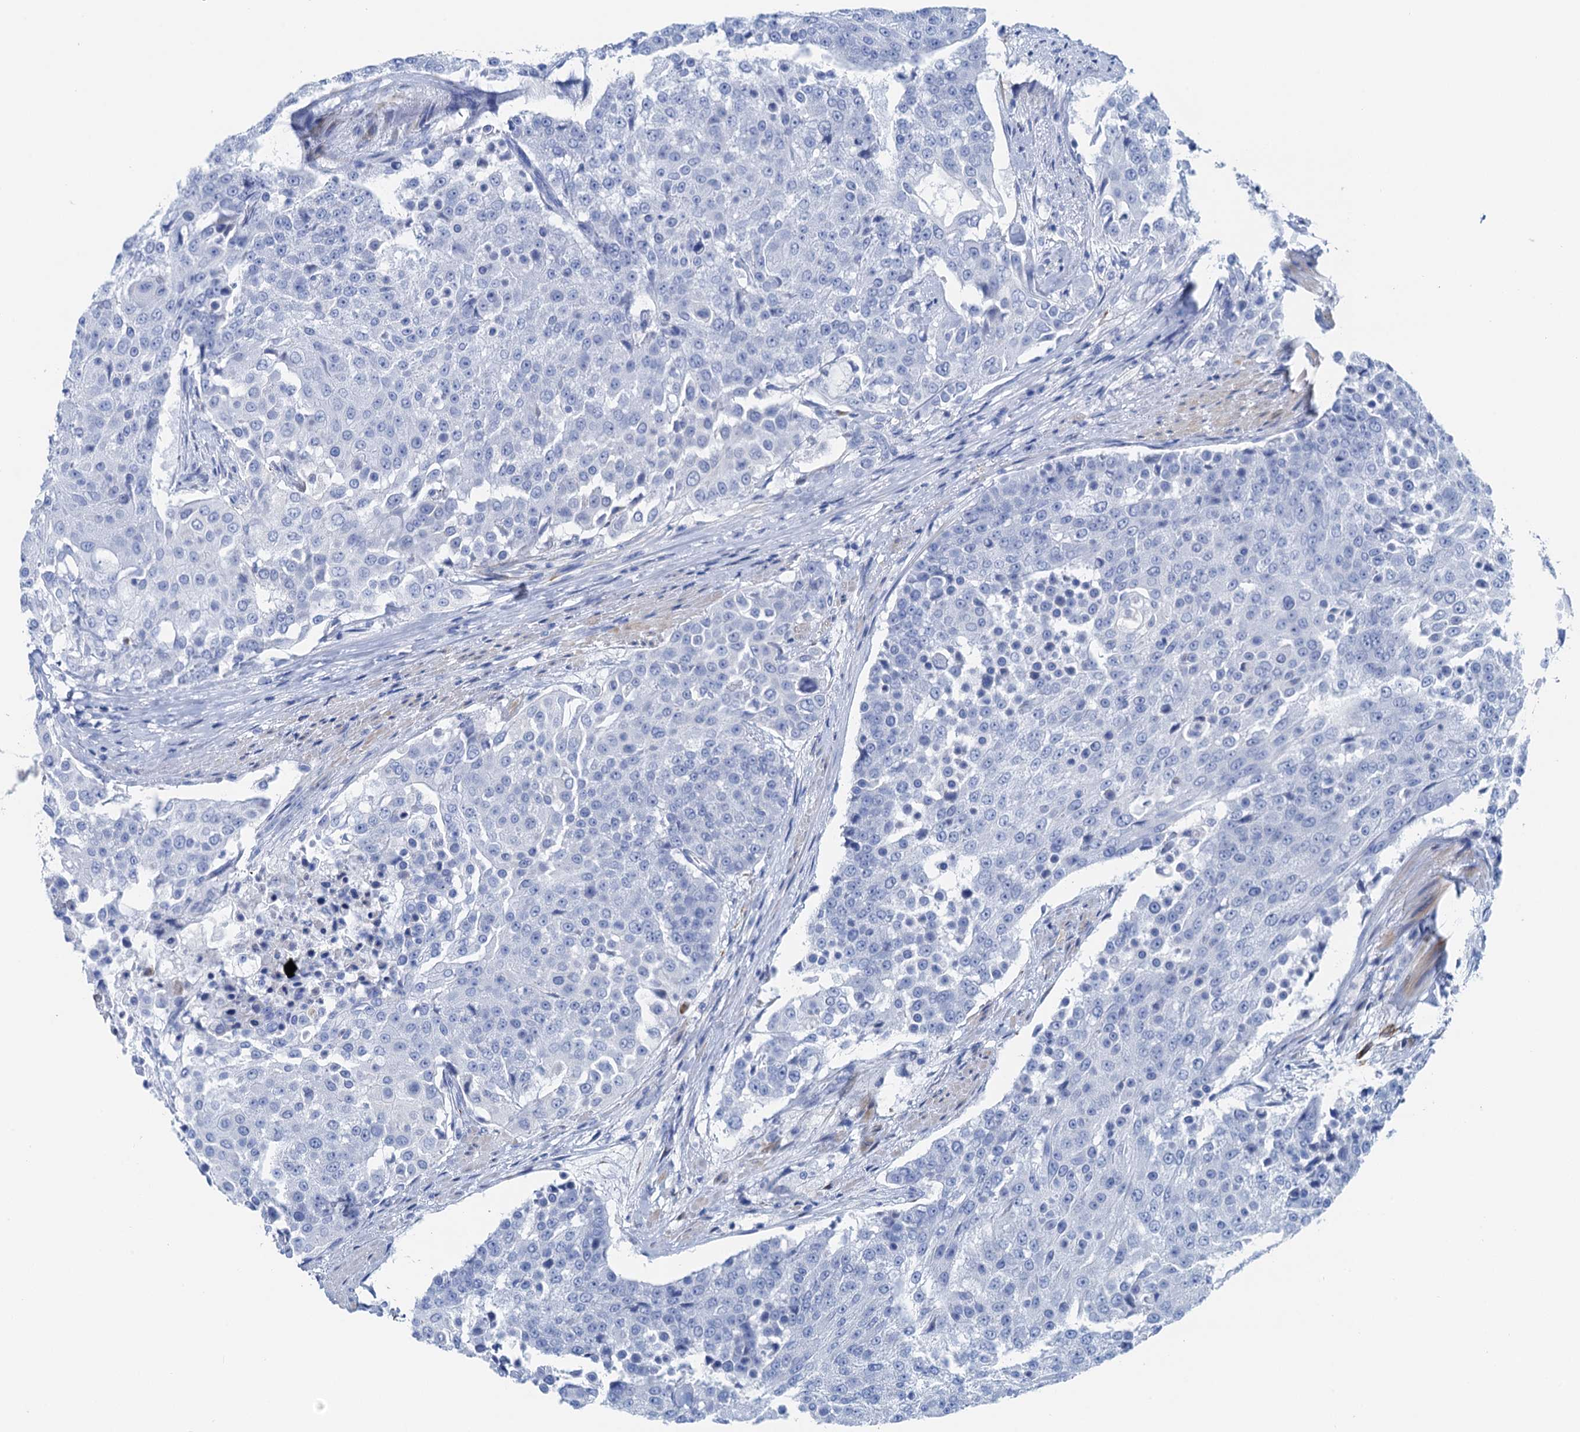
{"staining": {"intensity": "negative", "quantity": "none", "location": "none"}, "tissue": "urothelial cancer", "cell_type": "Tumor cells", "image_type": "cancer", "snomed": [{"axis": "morphology", "description": "Urothelial carcinoma, High grade"}, {"axis": "topography", "description": "Urinary bladder"}], "caption": "This is an immunohistochemistry (IHC) image of human high-grade urothelial carcinoma. There is no staining in tumor cells.", "gene": "NLRP10", "patient": {"sex": "female", "age": 63}}